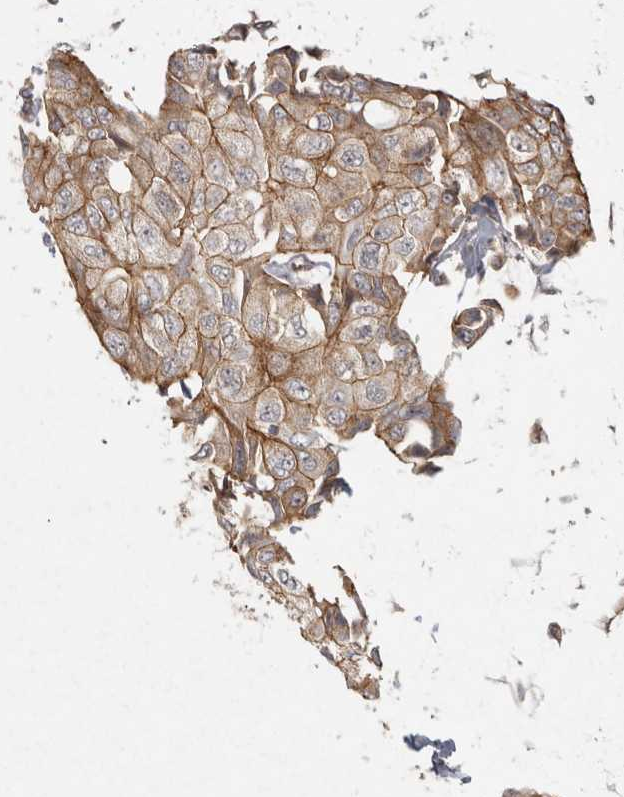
{"staining": {"intensity": "moderate", "quantity": ">75%", "location": "cytoplasmic/membranous"}, "tissue": "breast cancer", "cell_type": "Tumor cells", "image_type": "cancer", "snomed": [{"axis": "morphology", "description": "Duct carcinoma"}, {"axis": "topography", "description": "Breast"}], "caption": "Immunohistochemical staining of human breast cancer (infiltrating ductal carcinoma) exhibits medium levels of moderate cytoplasmic/membranous expression in about >75% of tumor cells.", "gene": "CAMSAP2", "patient": {"sex": "female", "age": 80}}